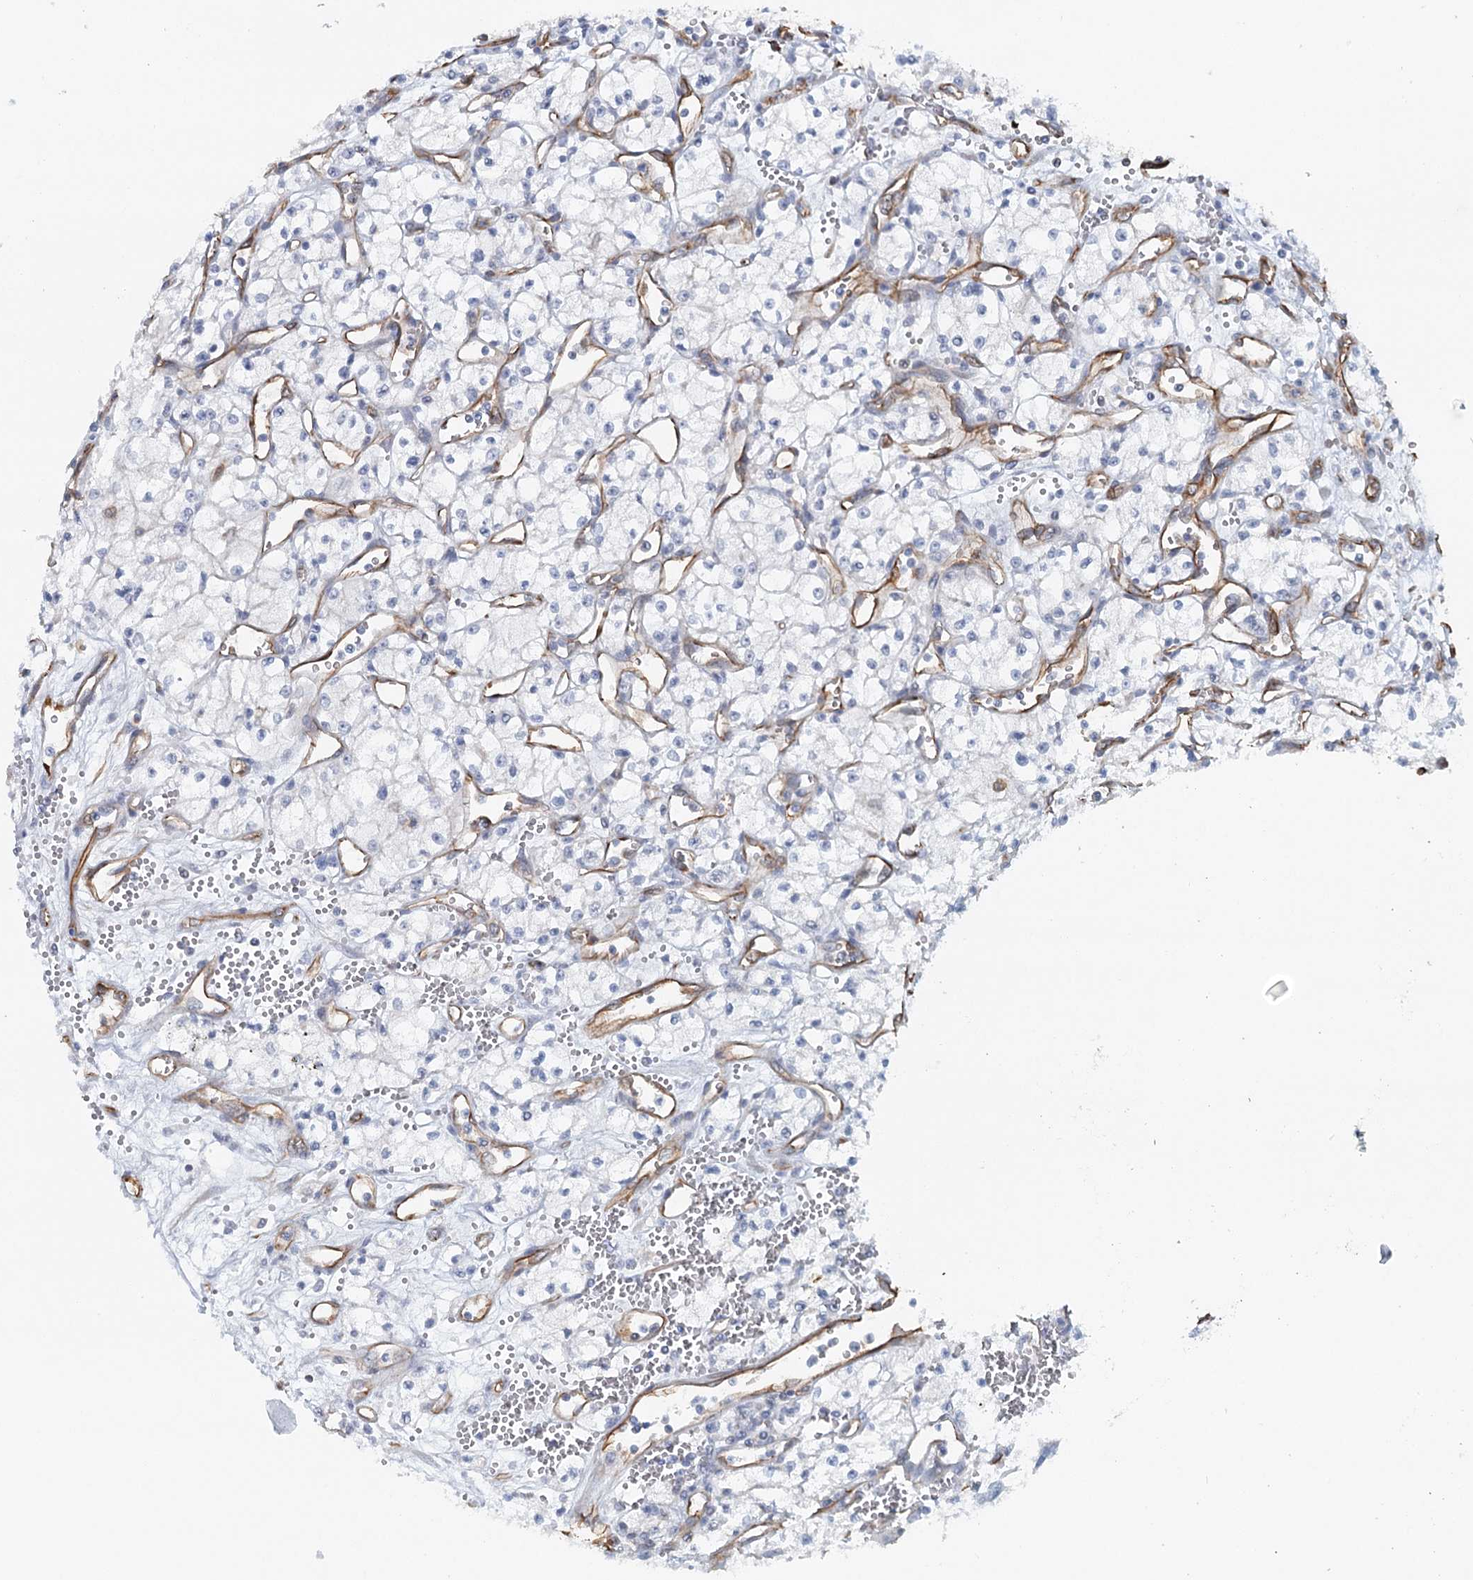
{"staining": {"intensity": "negative", "quantity": "none", "location": "none"}, "tissue": "renal cancer", "cell_type": "Tumor cells", "image_type": "cancer", "snomed": [{"axis": "morphology", "description": "Adenocarcinoma, NOS"}, {"axis": "topography", "description": "Kidney"}], "caption": "There is no significant positivity in tumor cells of adenocarcinoma (renal).", "gene": "SYNPO", "patient": {"sex": "male", "age": 59}}